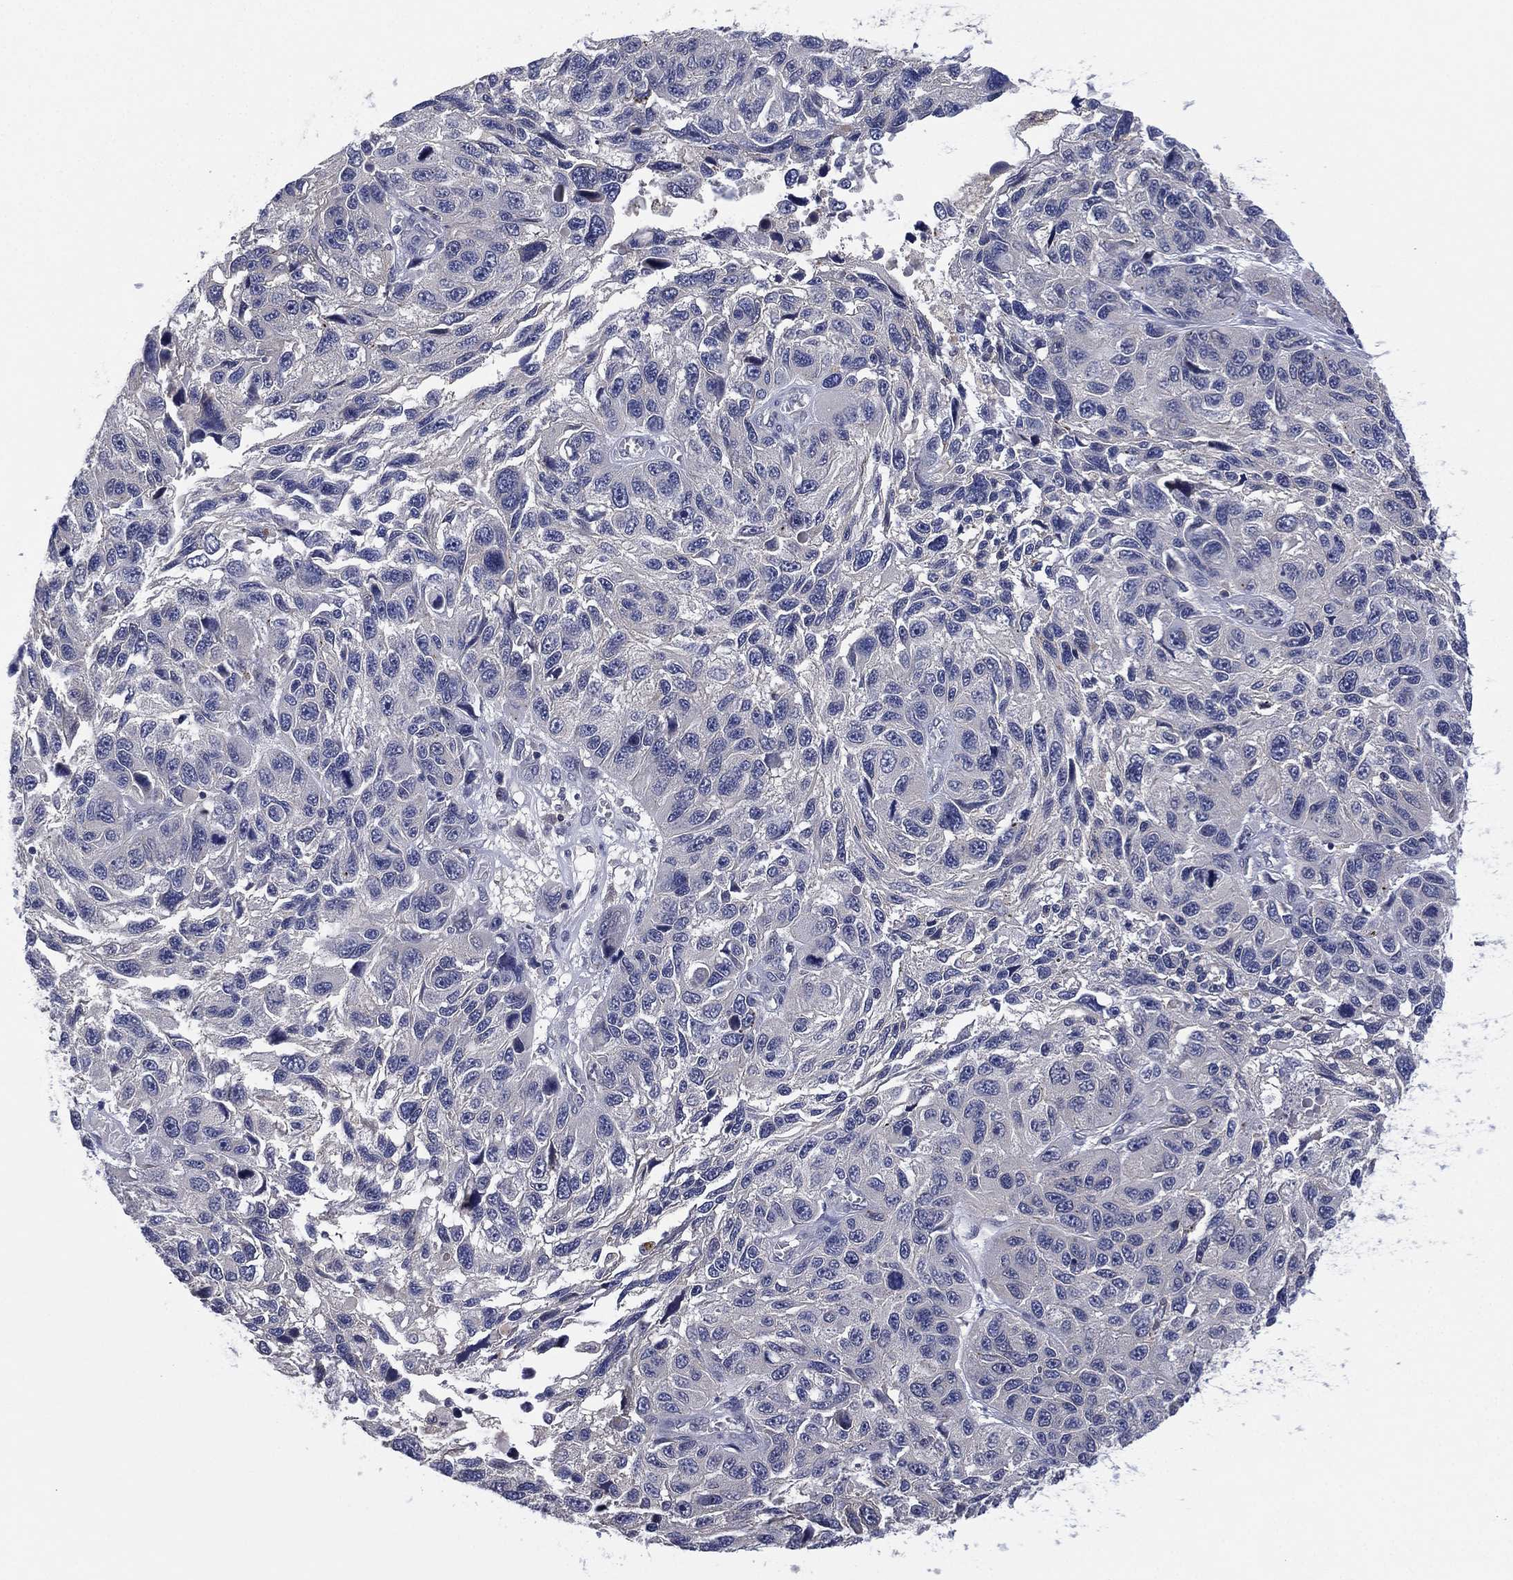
{"staining": {"intensity": "negative", "quantity": "none", "location": "none"}, "tissue": "melanoma", "cell_type": "Tumor cells", "image_type": "cancer", "snomed": [{"axis": "morphology", "description": "Malignant melanoma, NOS"}, {"axis": "topography", "description": "Skin"}], "caption": "Micrograph shows no protein staining in tumor cells of melanoma tissue.", "gene": "MPP7", "patient": {"sex": "male", "age": 53}}